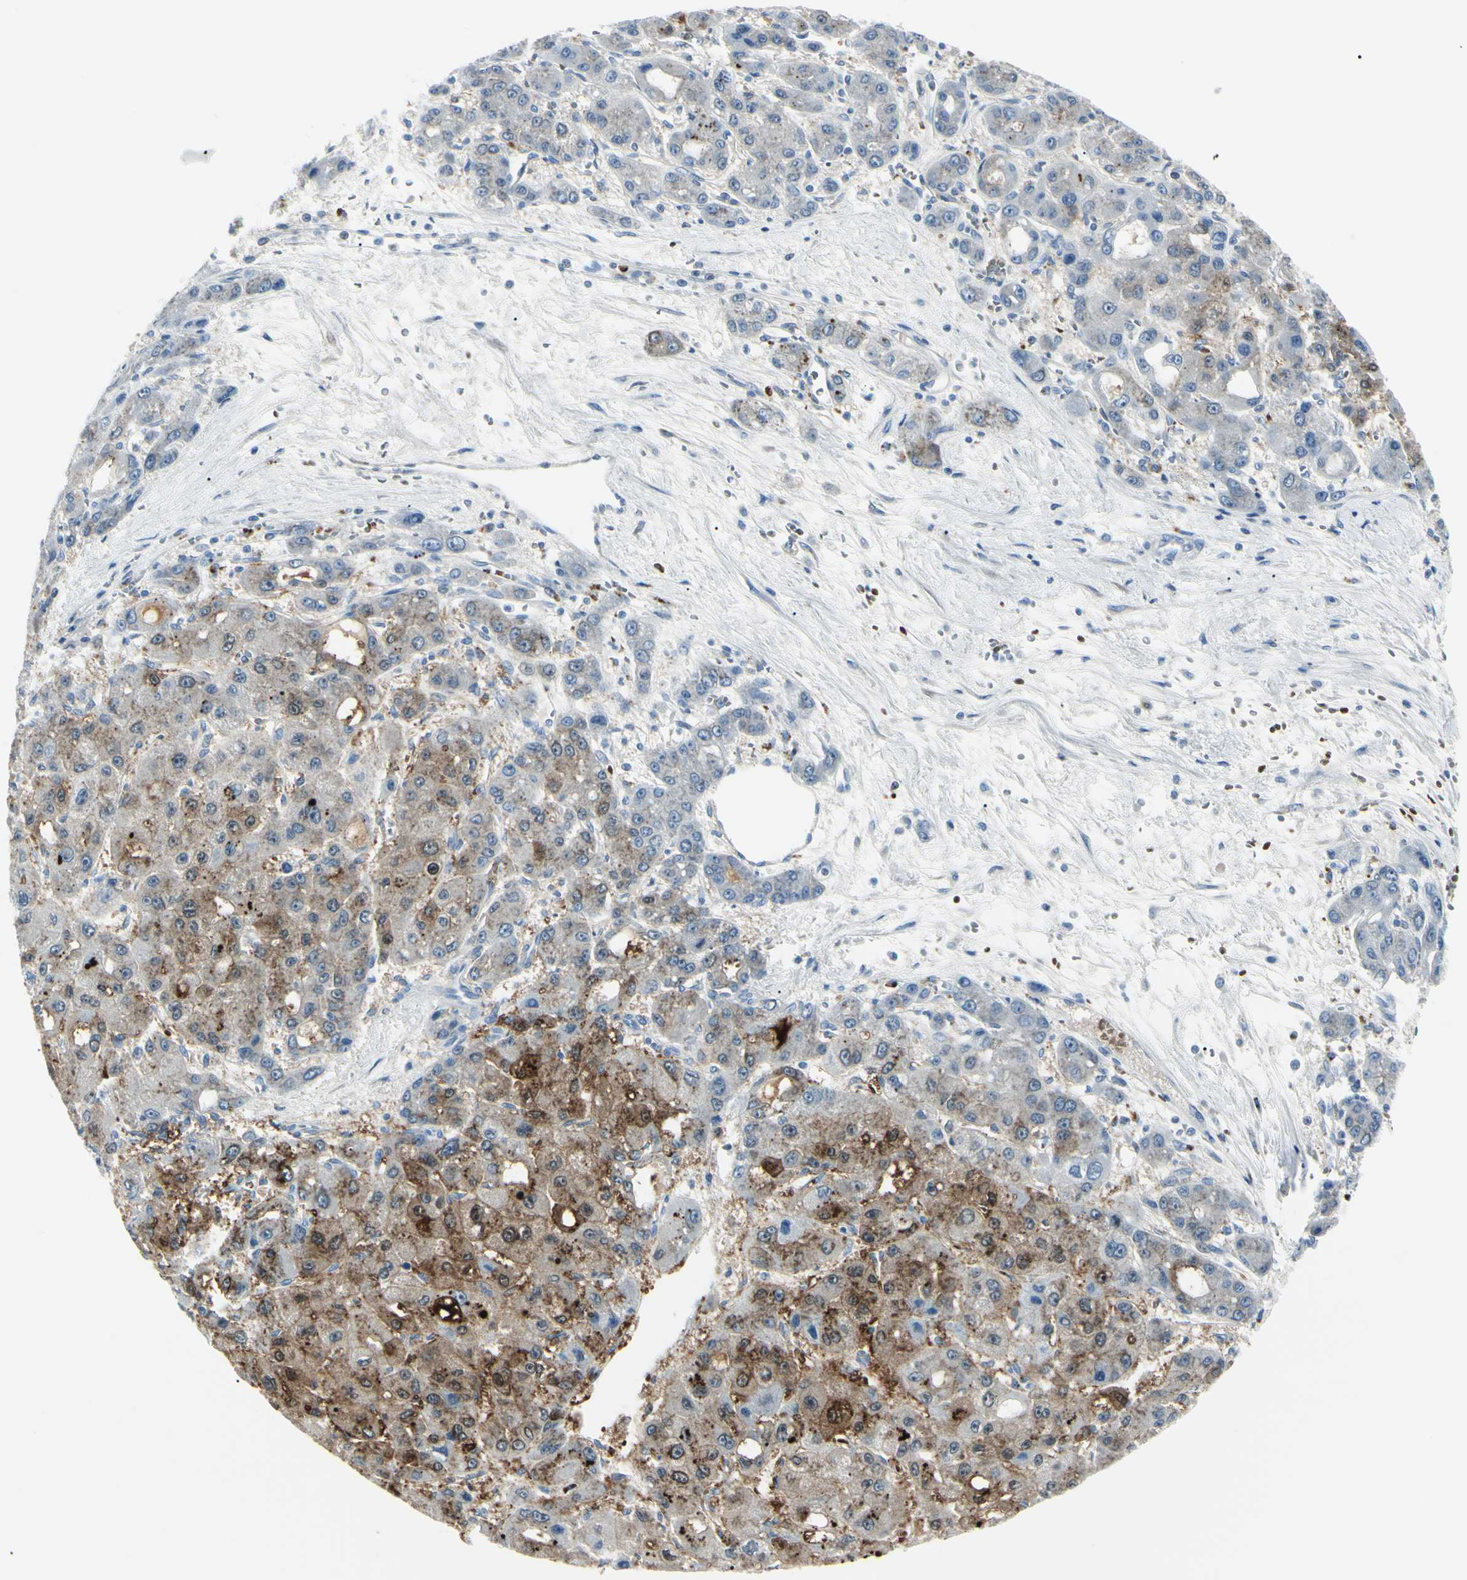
{"staining": {"intensity": "moderate", "quantity": "25%-75%", "location": "cytoplasmic/membranous"}, "tissue": "liver cancer", "cell_type": "Tumor cells", "image_type": "cancer", "snomed": [{"axis": "morphology", "description": "Carcinoma, Hepatocellular, NOS"}, {"axis": "topography", "description": "Liver"}], "caption": "Approximately 25%-75% of tumor cells in liver hepatocellular carcinoma exhibit moderate cytoplasmic/membranous protein positivity as visualized by brown immunohistochemical staining.", "gene": "CA2", "patient": {"sex": "male", "age": 55}}